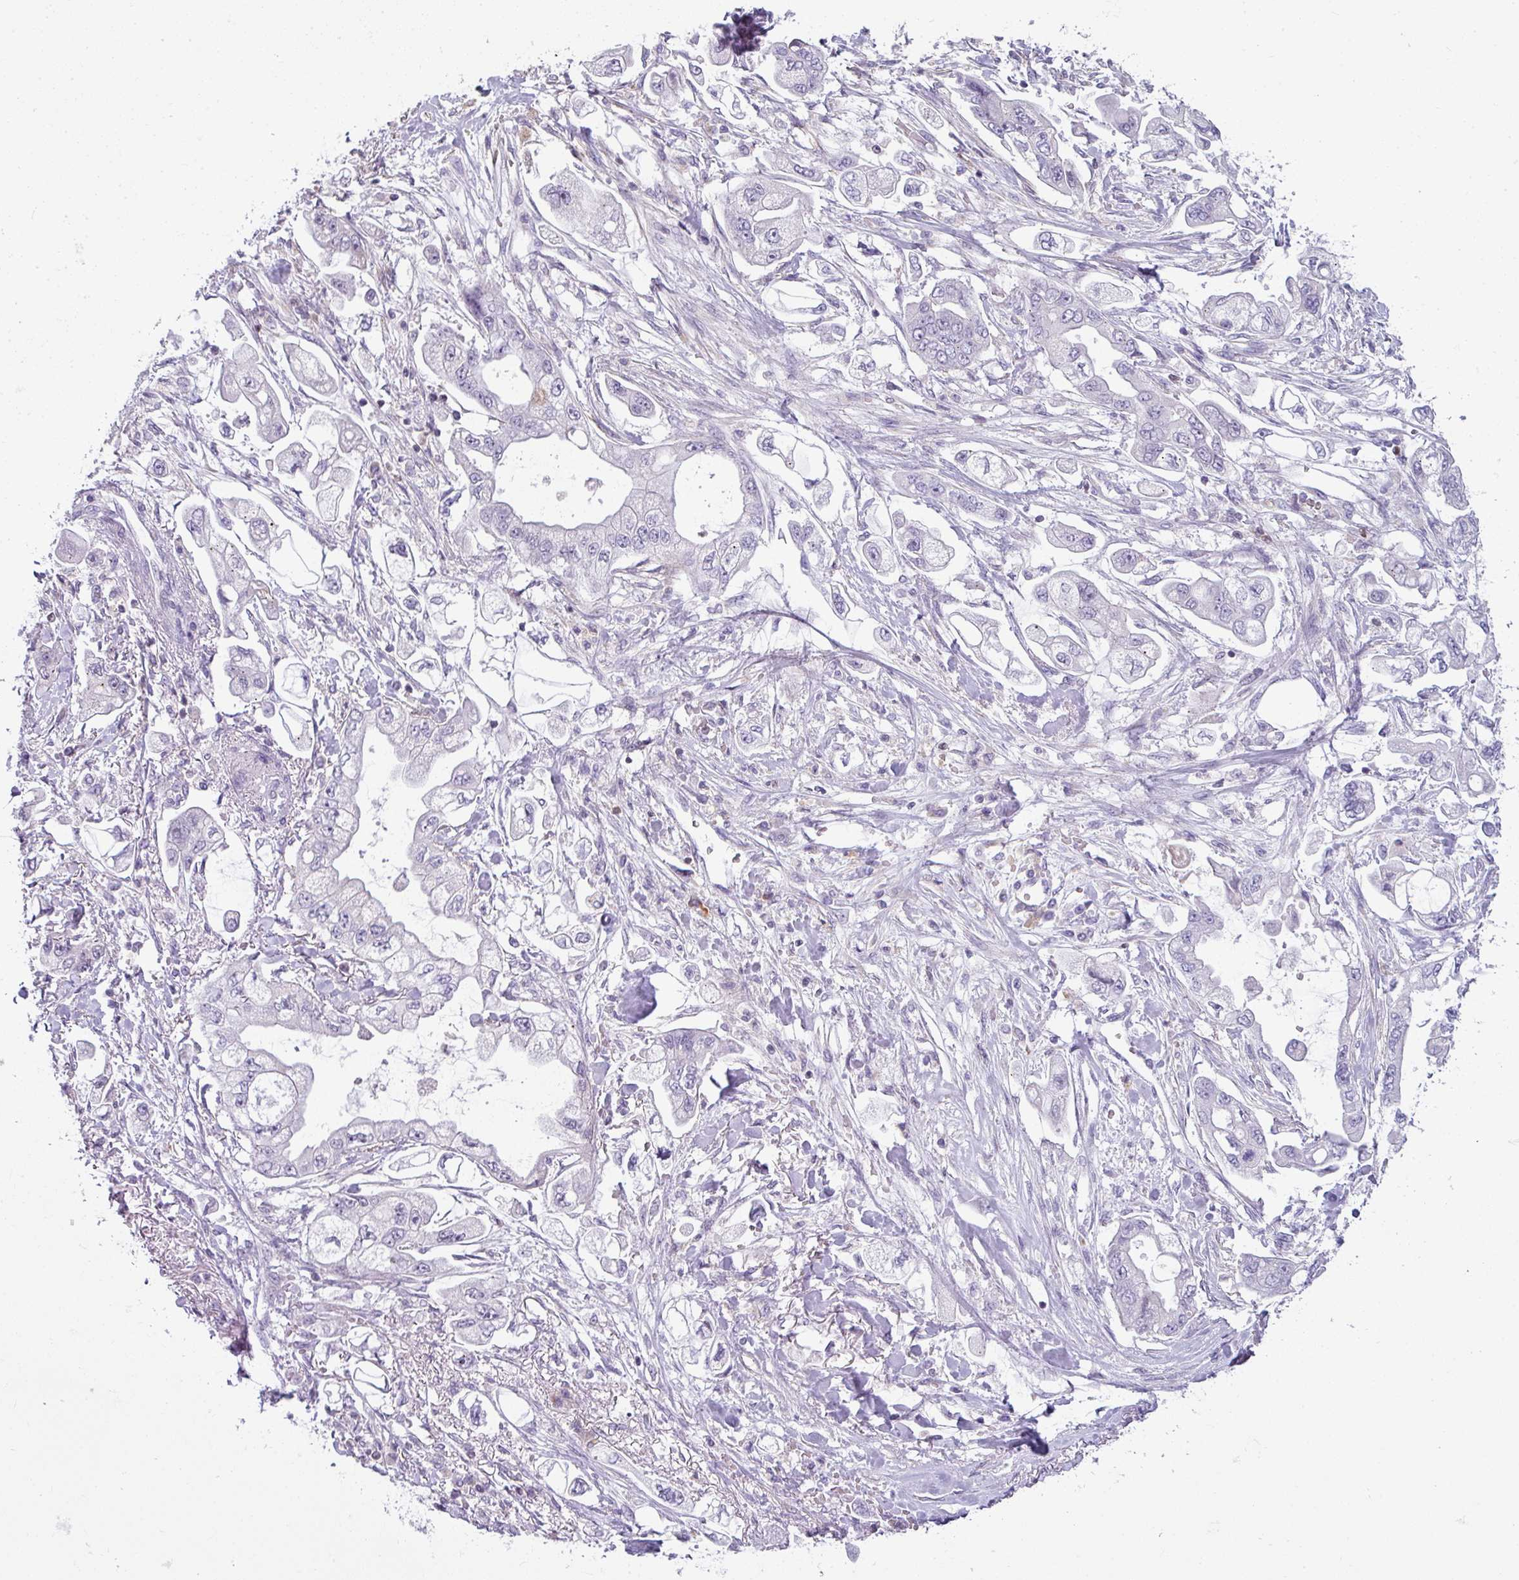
{"staining": {"intensity": "negative", "quantity": "none", "location": "none"}, "tissue": "stomach cancer", "cell_type": "Tumor cells", "image_type": "cancer", "snomed": [{"axis": "morphology", "description": "Adenocarcinoma, NOS"}, {"axis": "topography", "description": "Stomach"}], "caption": "DAB (3,3'-diaminobenzidine) immunohistochemical staining of stomach cancer reveals no significant expression in tumor cells.", "gene": "STAT5A", "patient": {"sex": "male", "age": 62}}